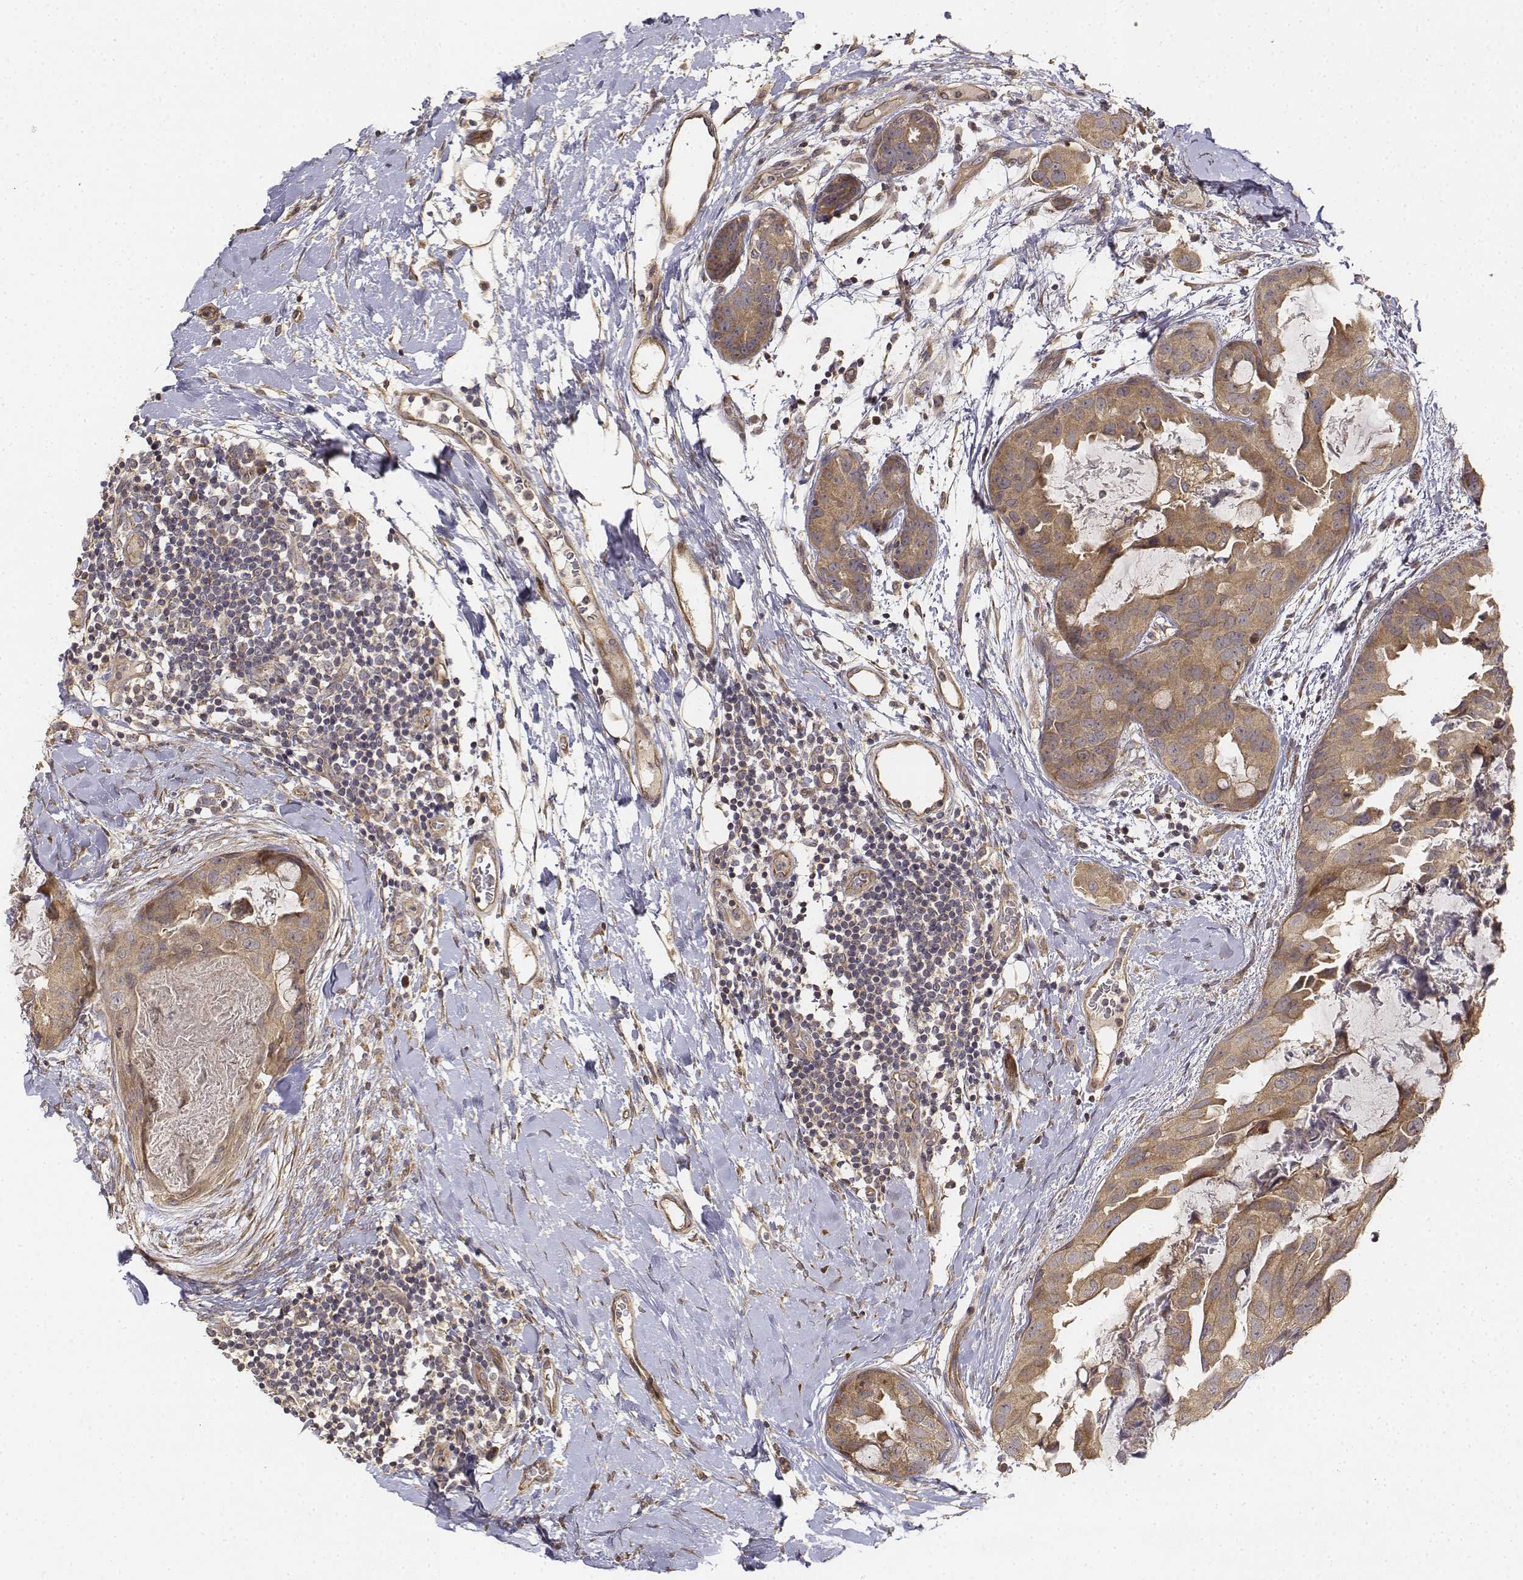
{"staining": {"intensity": "moderate", "quantity": ">75%", "location": "cytoplasmic/membranous"}, "tissue": "breast cancer", "cell_type": "Tumor cells", "image_type": "cancer", "snomed": [{"axis": "morphology", "description": "Normal tissue, NOS"}, {"axis": "morphology", "description": "Duct carcinoma"}, {"axis": "topography", "description": "Breast"}], "caption": "Immunohistochemistry micrograph of neoplastic tissue: human breast cancer stained using IHC exhibits medium levels of moderate protein expression localized specifically in the cytoplasmic/membranous of tumor cells, appearing as a cytoplasmic/membranous brown color.", "gene": "FBXO21", "patient": {"sex": "female", "age": 40}}